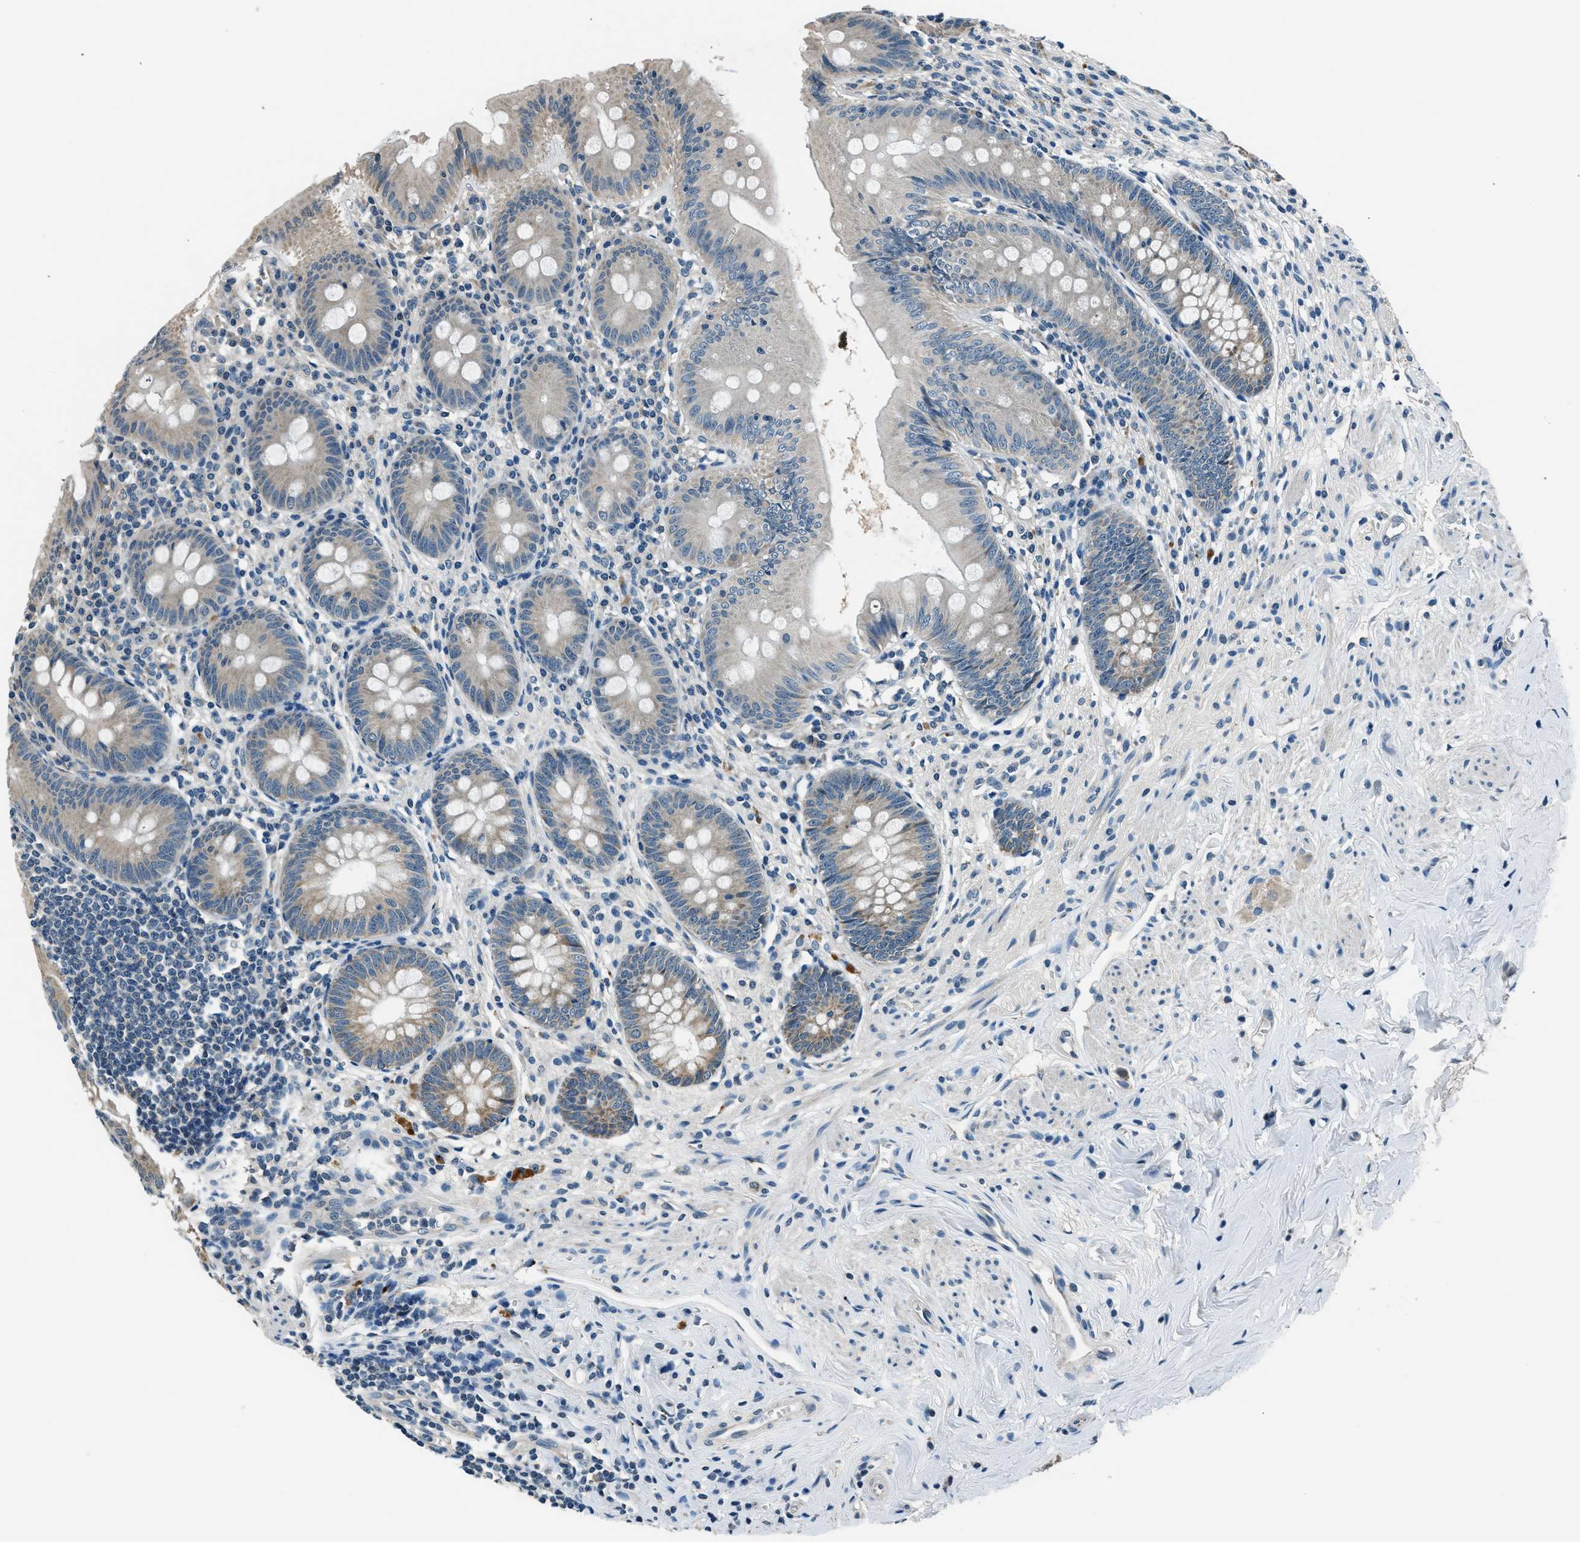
{"staining": {"intensity": "weak", "quantity": "<25%", "location": "cytoplasmic/membranous"}, "tissue": "appendix", "cell_type": "Glandular cells", "image_type": "normal", "snomed": [{"axis": "morphology", "description": "Normal tissue, NOS"}, {"axis": "topography", "description": "Appendix"}], "caption": "An immunohistochemistry photomicrograph of normal appendix is shown. There is no staining in glandular cells of appendix.", "gene": "NME8", "patient": {"sex": "male", "age": 56}}